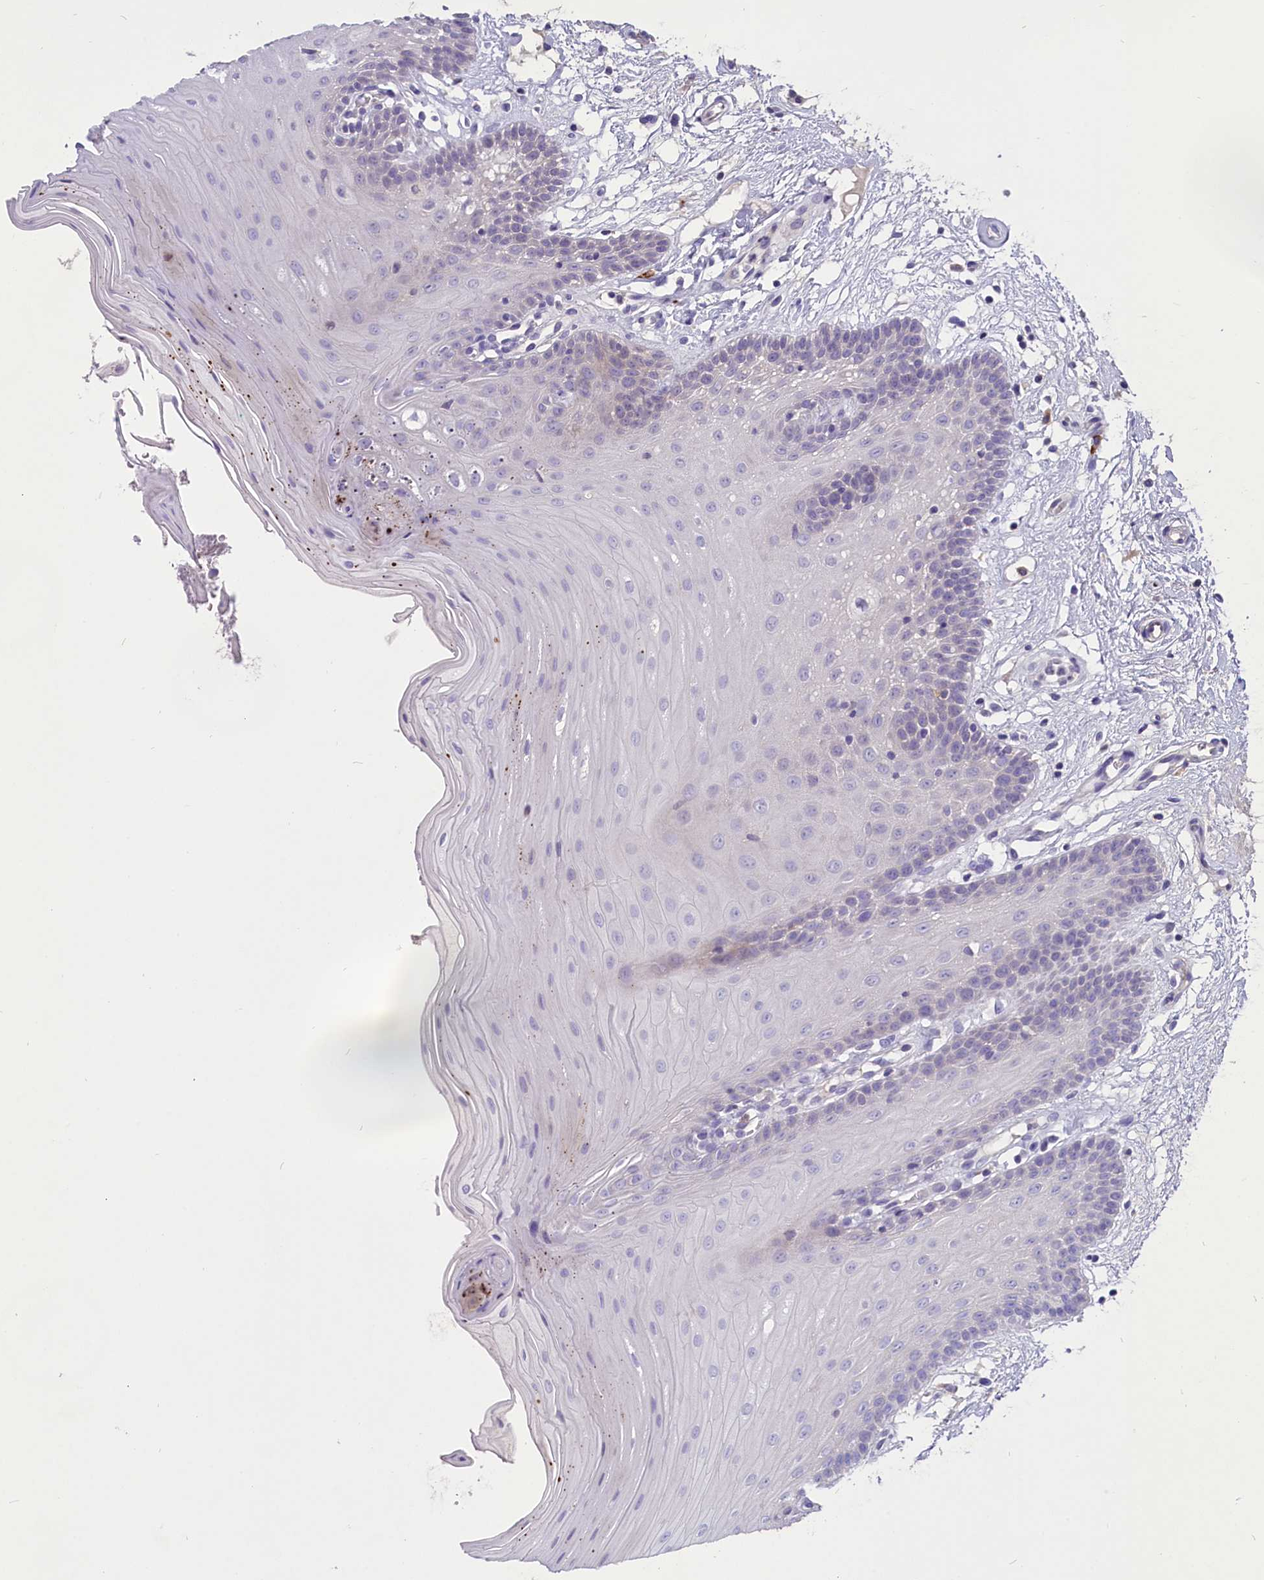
{"staining": {"intensity": "weak", "quantity": "<25%", "location": "cytoplasmic/membranous"}, "tissue": "oral mucosa", "cell_type": "Squamous epithelial cells", "image_type": "normal", "snomed": [{"axis": "morphology", "description": "Normal tissue, NOS"}, {"axis": "morphology", "description": "Squamous cell carcinoma, NOS"}, {"axis": "topography", "description": "Skeletal muscle"}, {"axis": "topography", "description": "Oral tissue"}, {"axis": "topography", "description": "Head-Neck"}], "caption": "The image displays no significant expression in squamous epithelial cells of oral mucosa.", "gene": "ENPP6", "patient": {"sex": "male", "age": 71}}